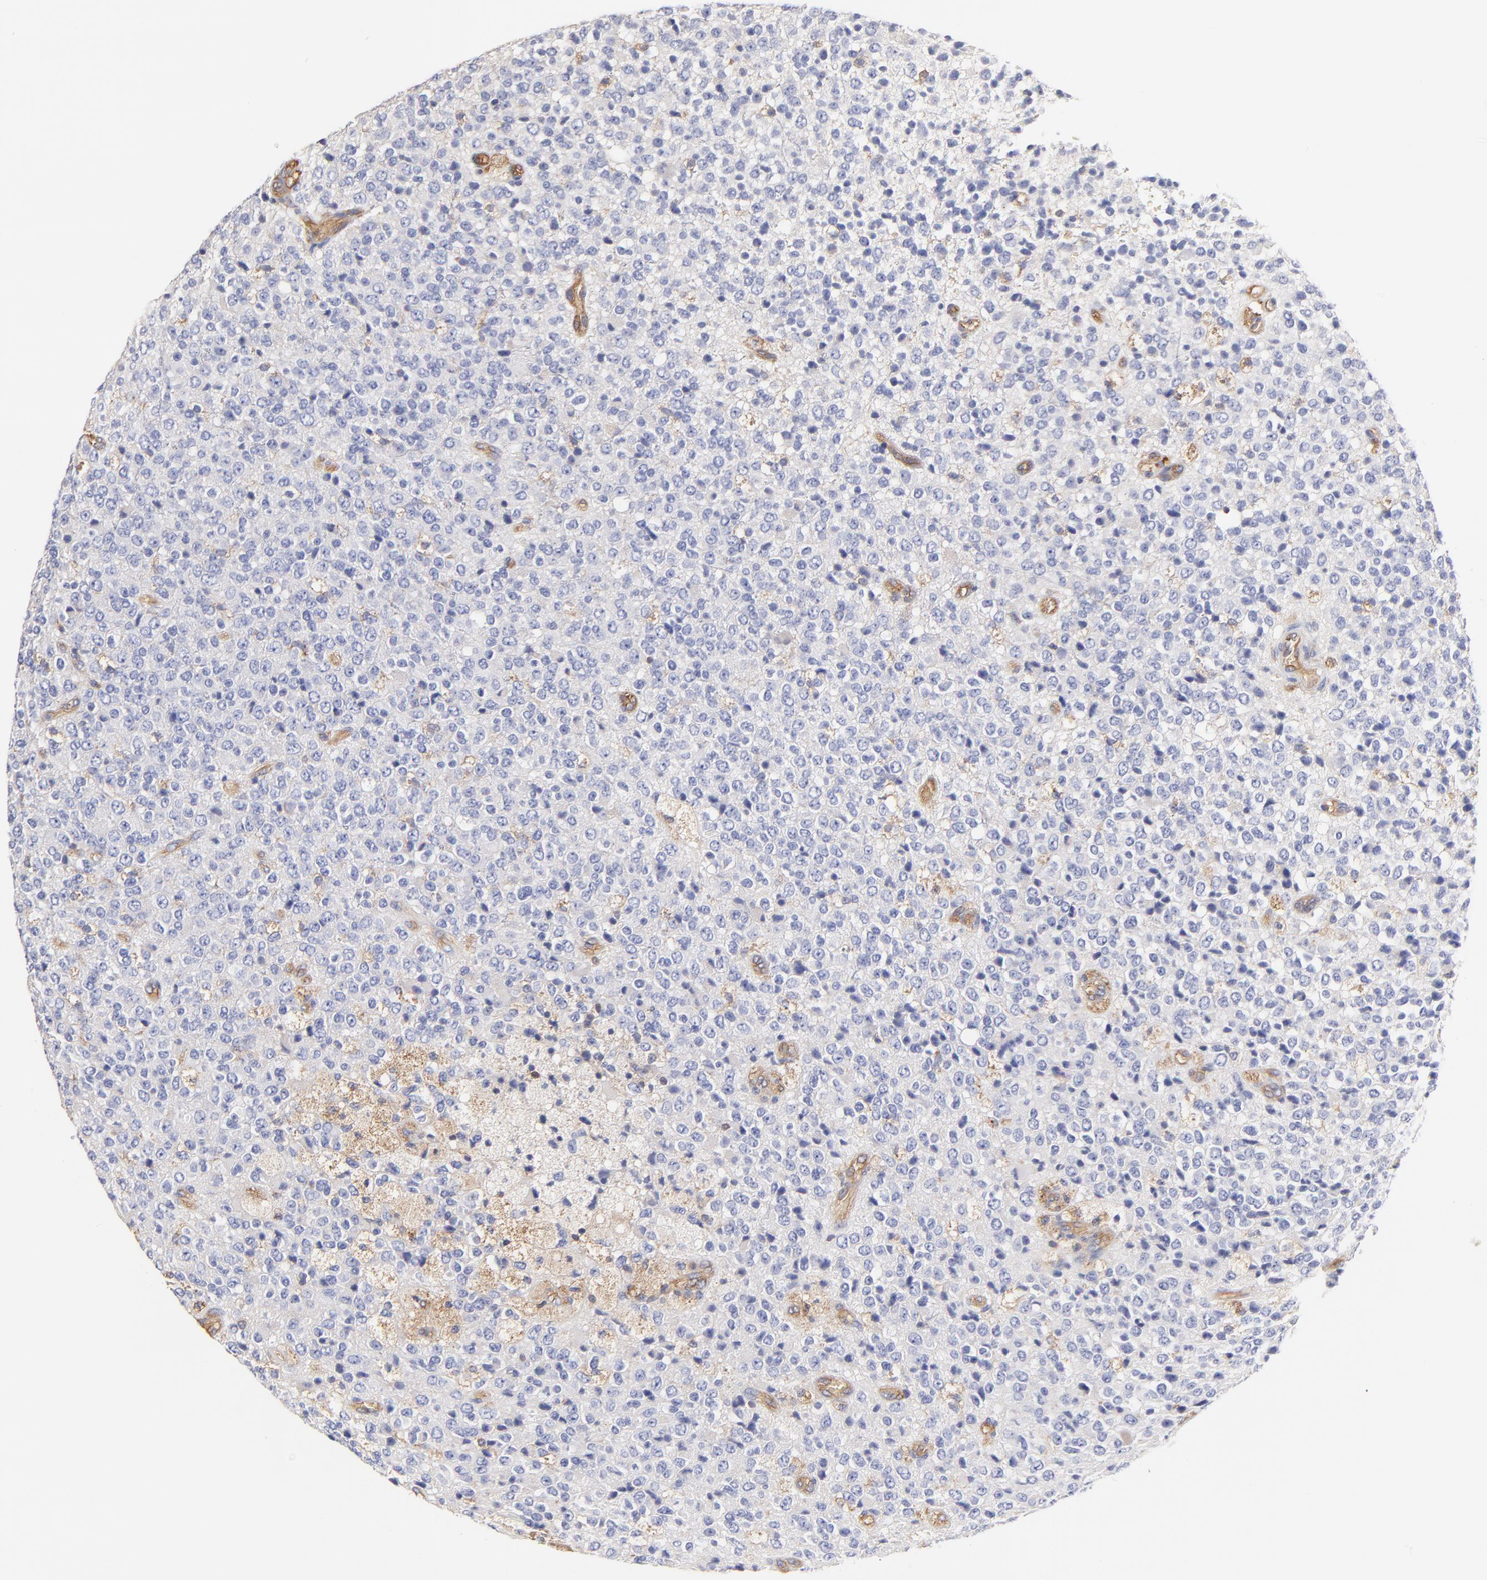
{"staining": {"intensity": "negative", "quantity": "none", "location": "none"}, "tissue": "glioma", "cell_type": "Tumor cells", "image_type": "cancer", "snomed": [{"axis": "morphology", "description": "Glioma, malignant, High grade"}, {"axis": "topography", "description": "pancreas cauda"}], "caption": "Malignant high-grade glioma was stained to show a protein in brown. There is no significant expression in tumor cells.", "gene": "CD2AP", "patient": {"sex": "male", "age": 60}}